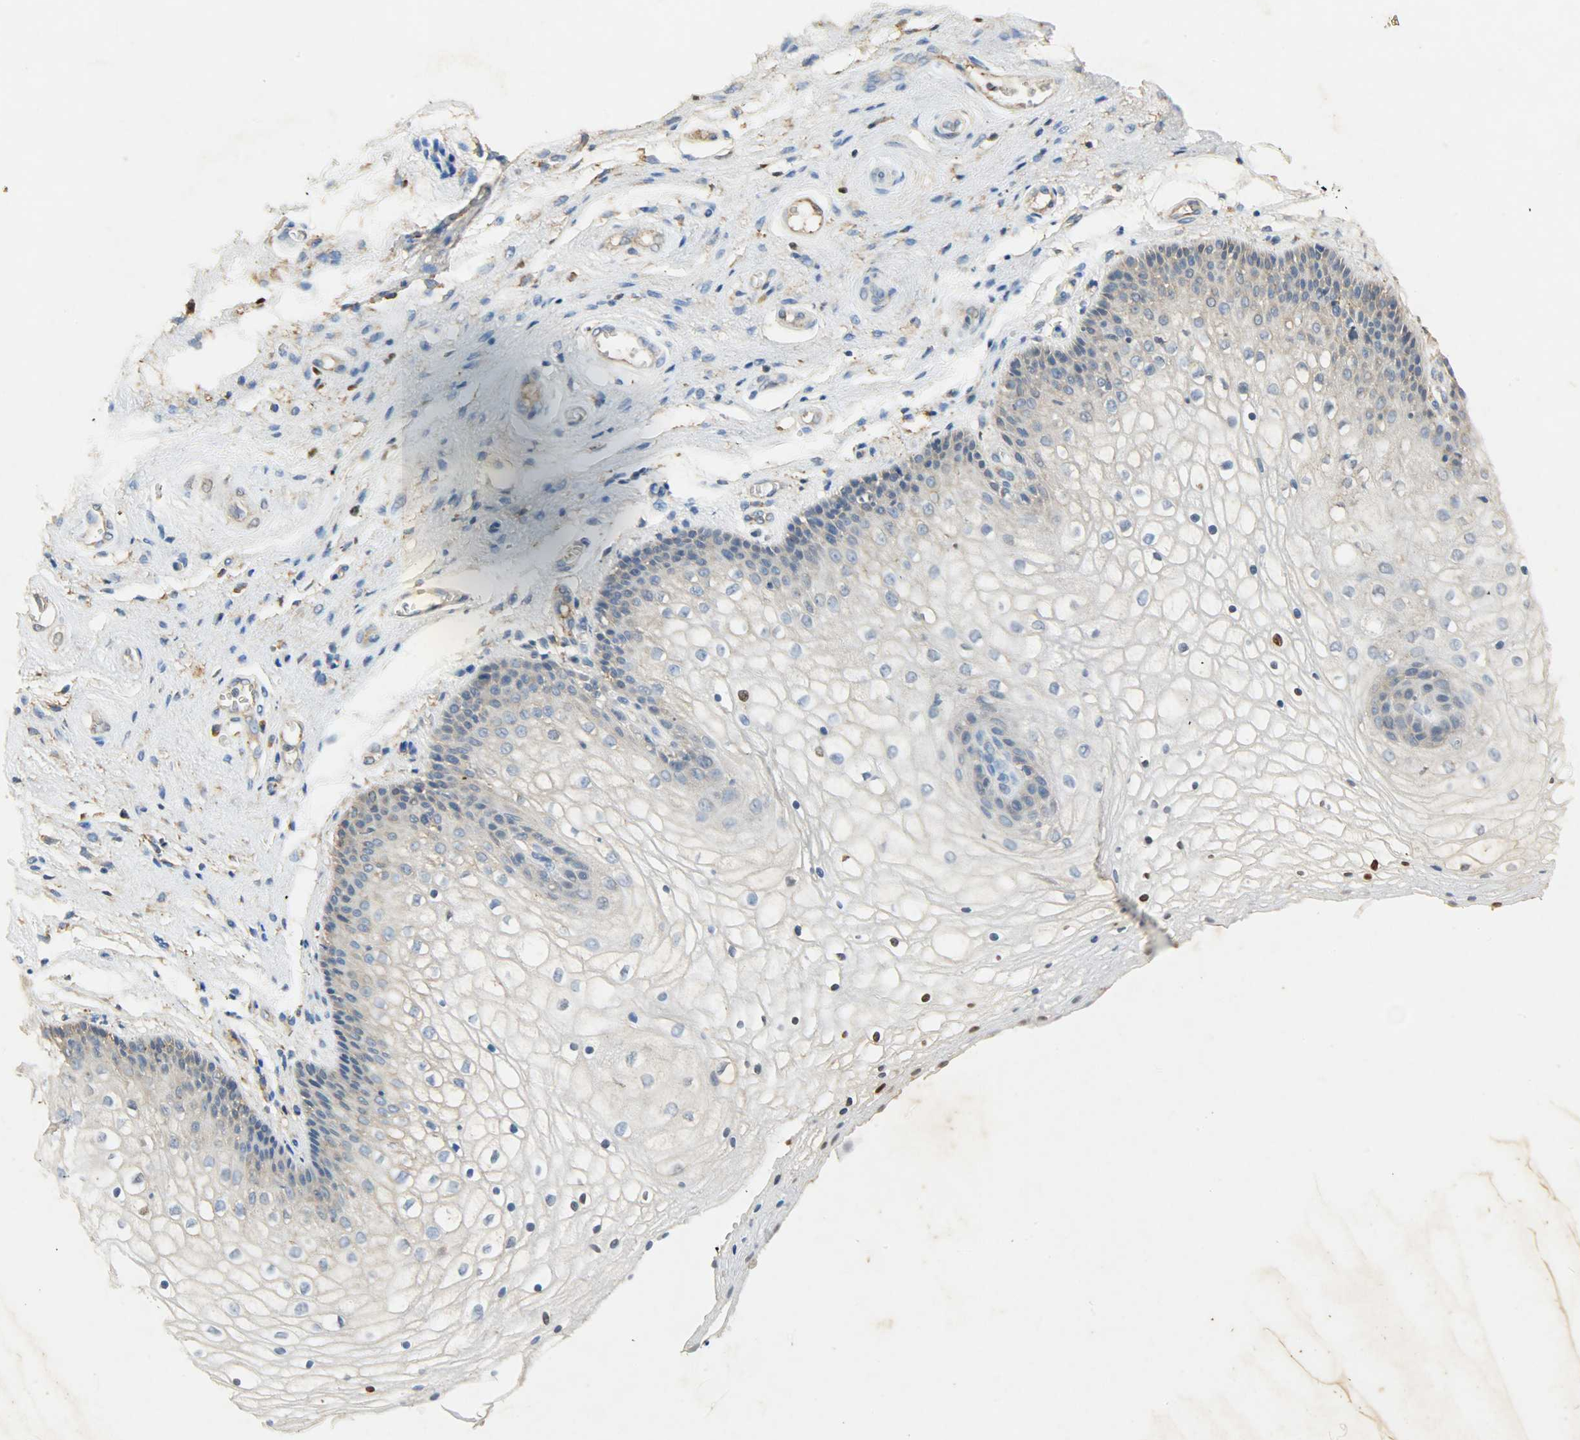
{"staining": {"intensity": "weak", "quantity": "25%-75%", "location": "cytoplasmic/membranous"}, "tissue": "vagina", "cell_type": "Squamous epithelial cells", "image_type": "normal", "snomed": [{"axis": "morphology", "description": "Normal tissue, NOS"}, {"axis": "topography", "description": "Vagina"}], "caption": "A micrograph of human vagina stained for a protein reveals weak cytoplasmic/membranous brown staining in squamous epithelial cells. The staining was performed using DAB (3,3'-diaminobenzidine), with brown indicating positive protein expression. Nuclei are stained blue with hematoxylin.", "gene": "HSPA5", "patient": {"sex": "female", "age": 34}}